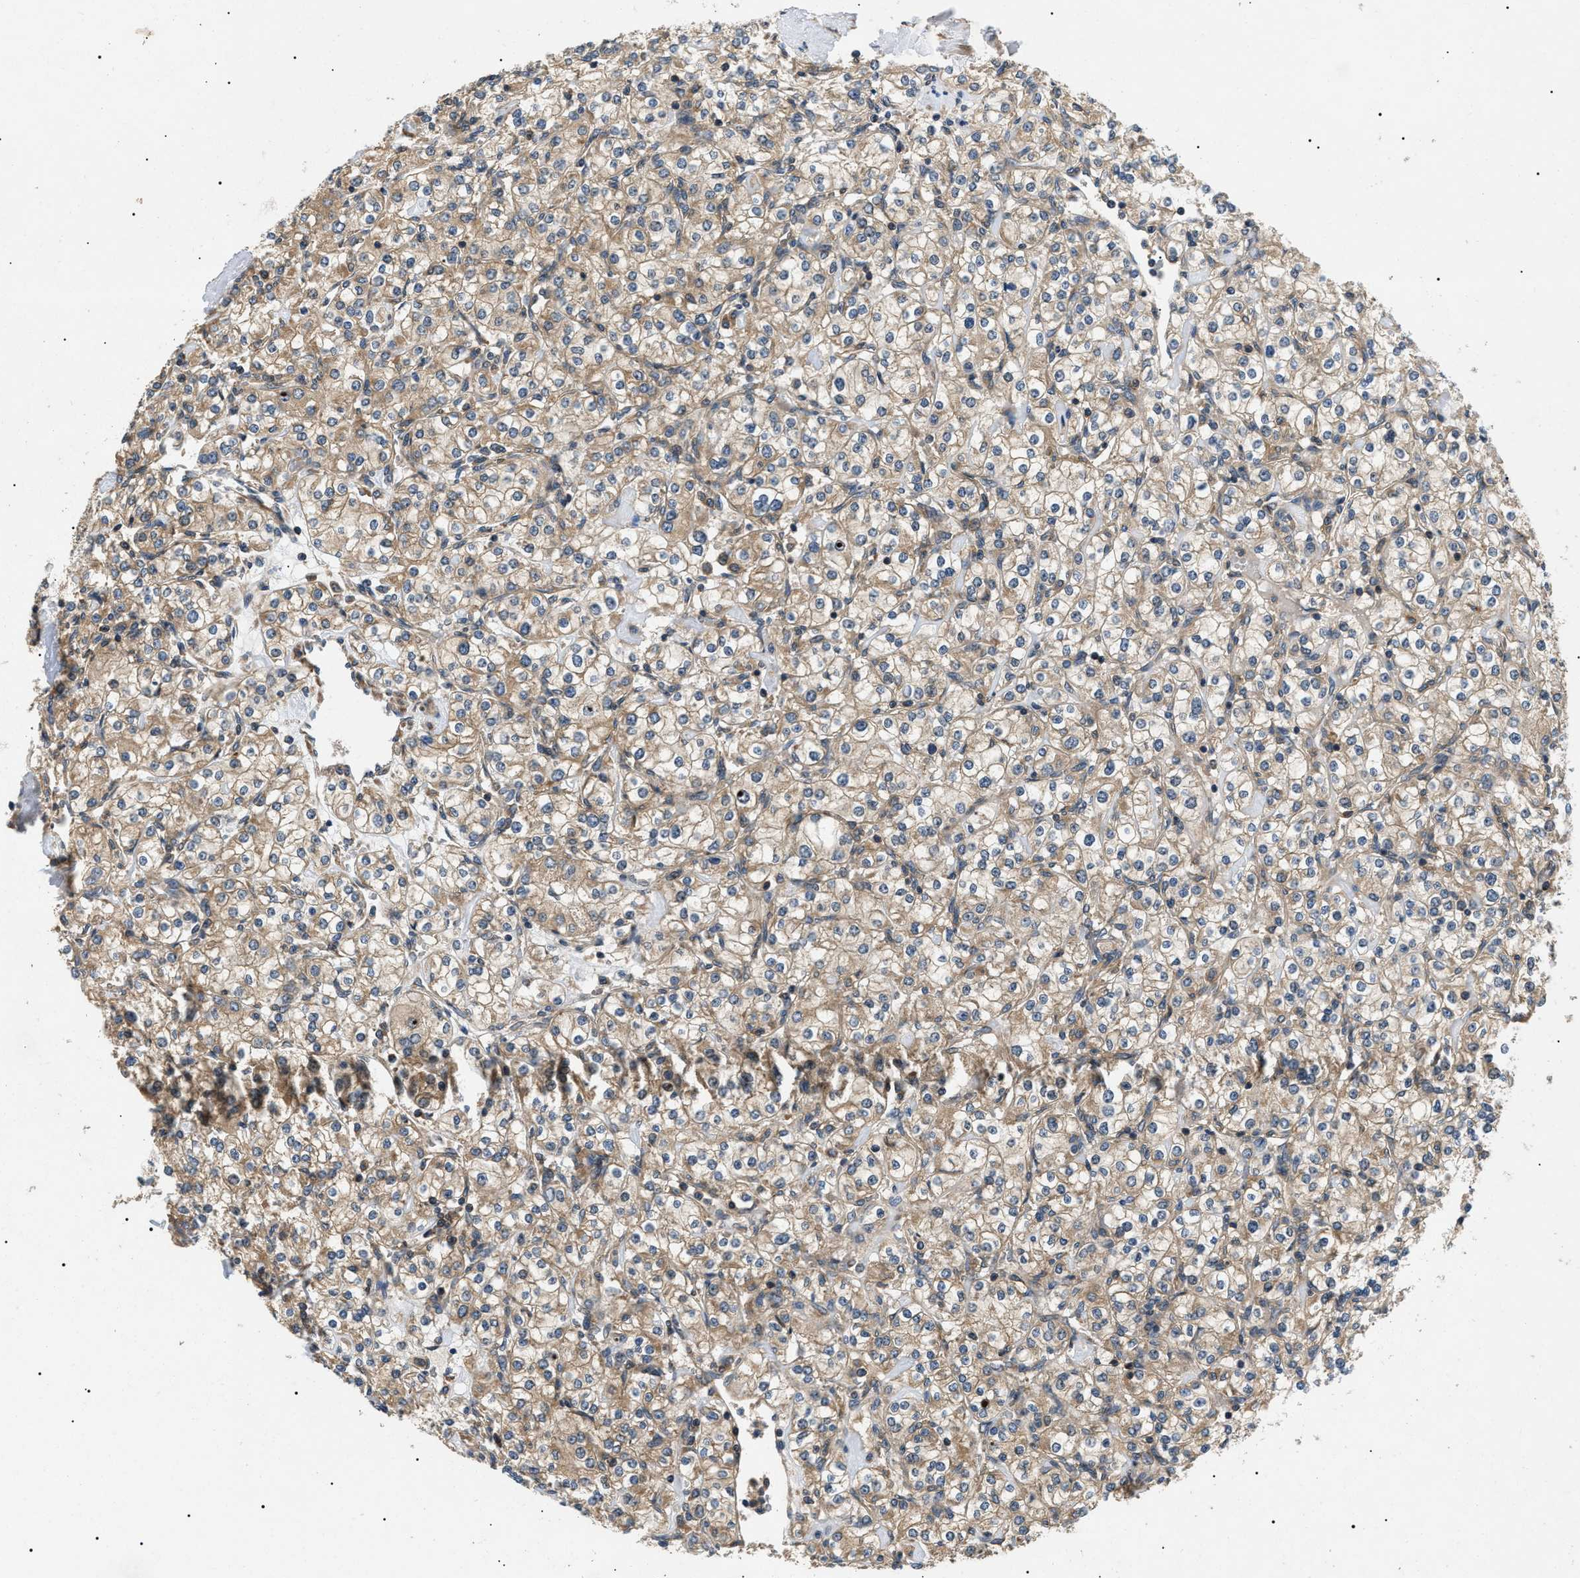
{"staining": {"intensity": "weak", "quantity": ">75%", "location": "cytoplasmic/membranous"}, "tissue": "renal cancer", "cell_type": "Tumor cells", "image_type": "cancer", "snomed": [{"axis": "morphology", "description": "Adenocarcinoma, NOS"}, {"axis": "topography", "description": "Kidney"}], "caption": "Human renal cancer stained for a protein (brown) shows weak cytoplasmic/membranous positive expression in about >75% of tumor cells.", "gene": "PPM1B", "patient": {"sex": "male", "age": 77}}